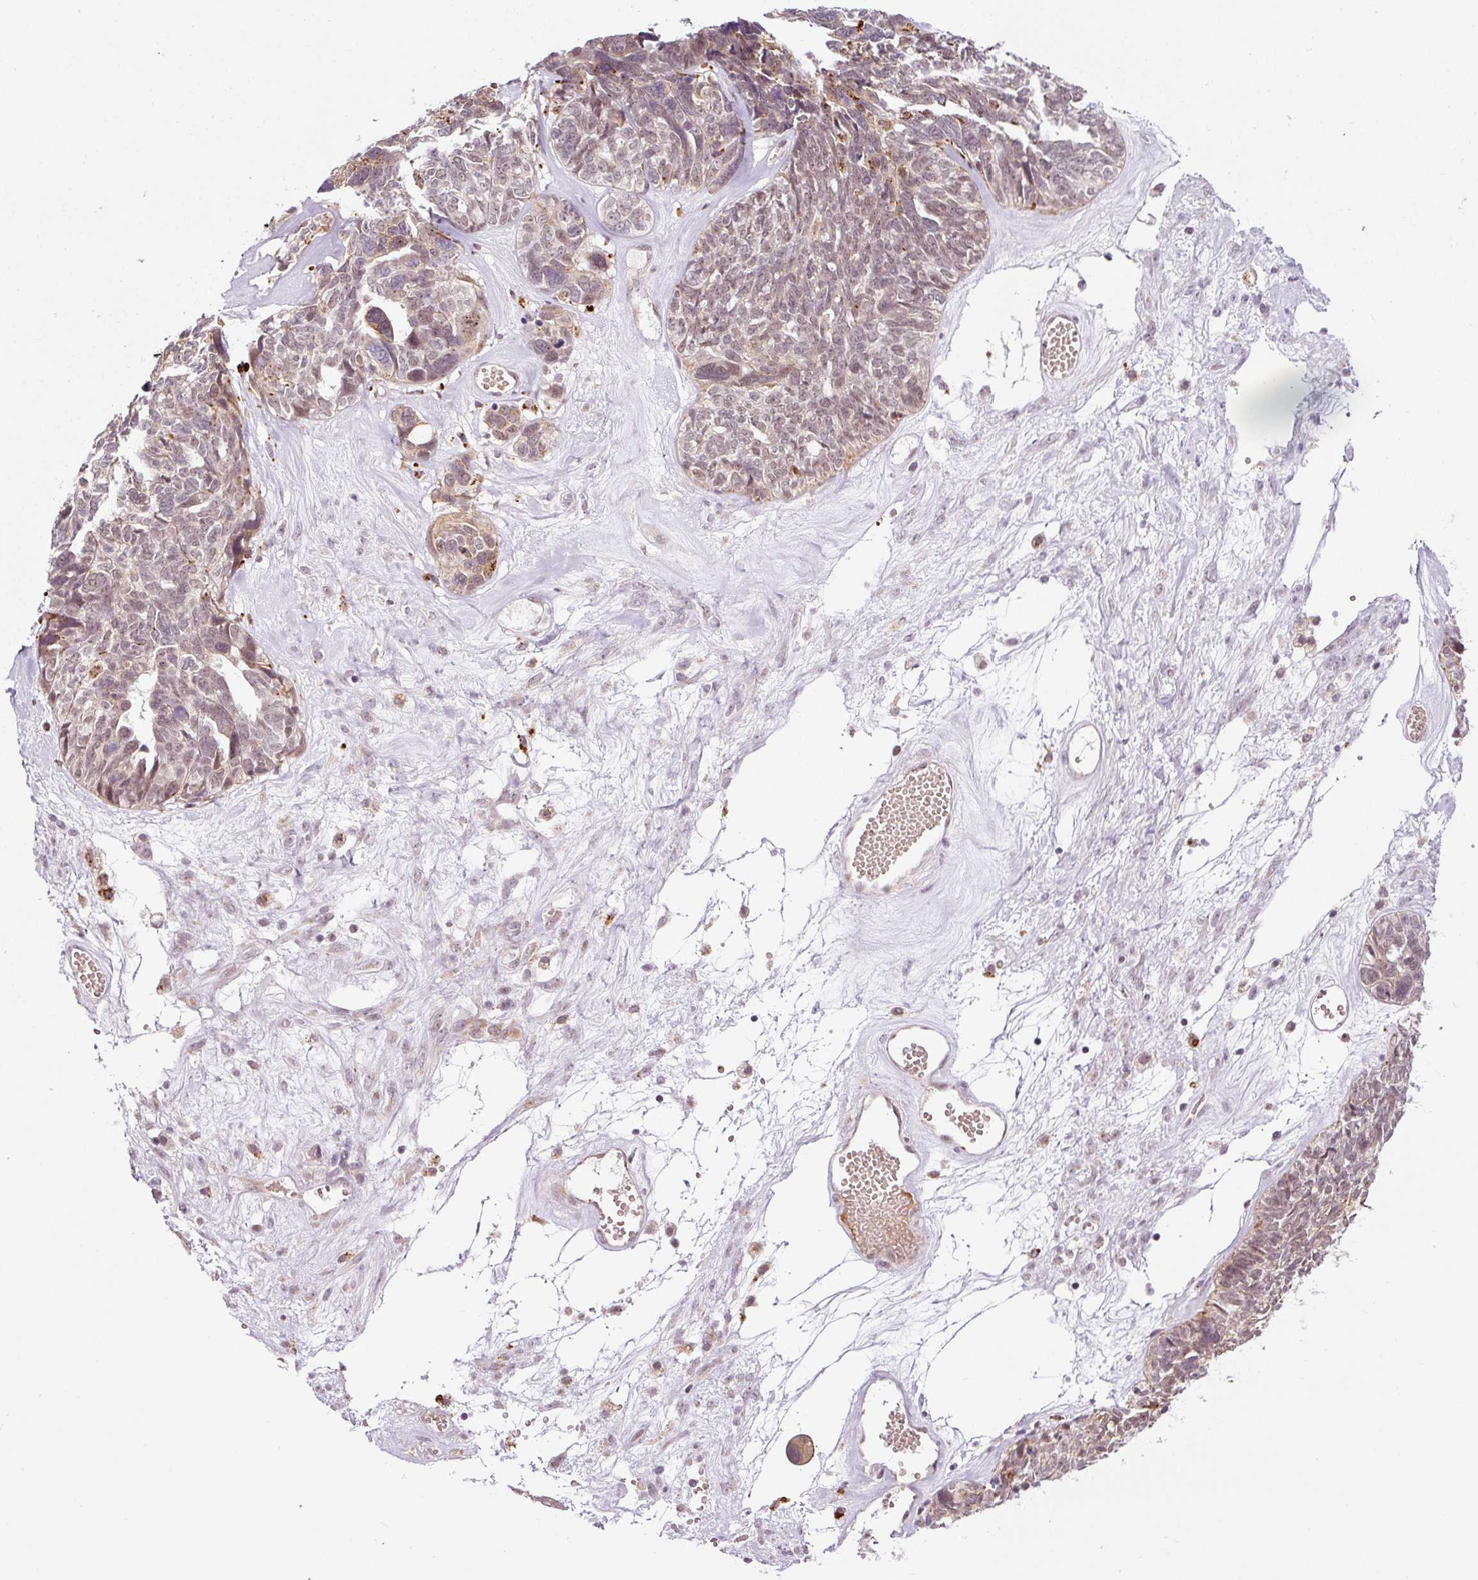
{"staining": {"intensity": "moderate", "quantity": ">75%", "location": "cytoplasmic/membranous,nuclear"}, "tissue": "ovarian cancer", "cell_type": "Tumor cells", "image_type": "cancer", "snomed": [{"axis": "morphology", "description": "Cystadenocarcinoma, serous, NOS"}, {"axis": "topography", "description": "Ovary"}], "caption": "DAB (3,3'-diaminobenzidine) immunohistochemical staining of ovarian serous cystadenocarcinoma exhibits moderate cytoplasmic/membranous and nuclear protein expression in about >75% of tumor cells.", "gene": "ZNF639", "patient": {"sex": "female", "age": 79}}